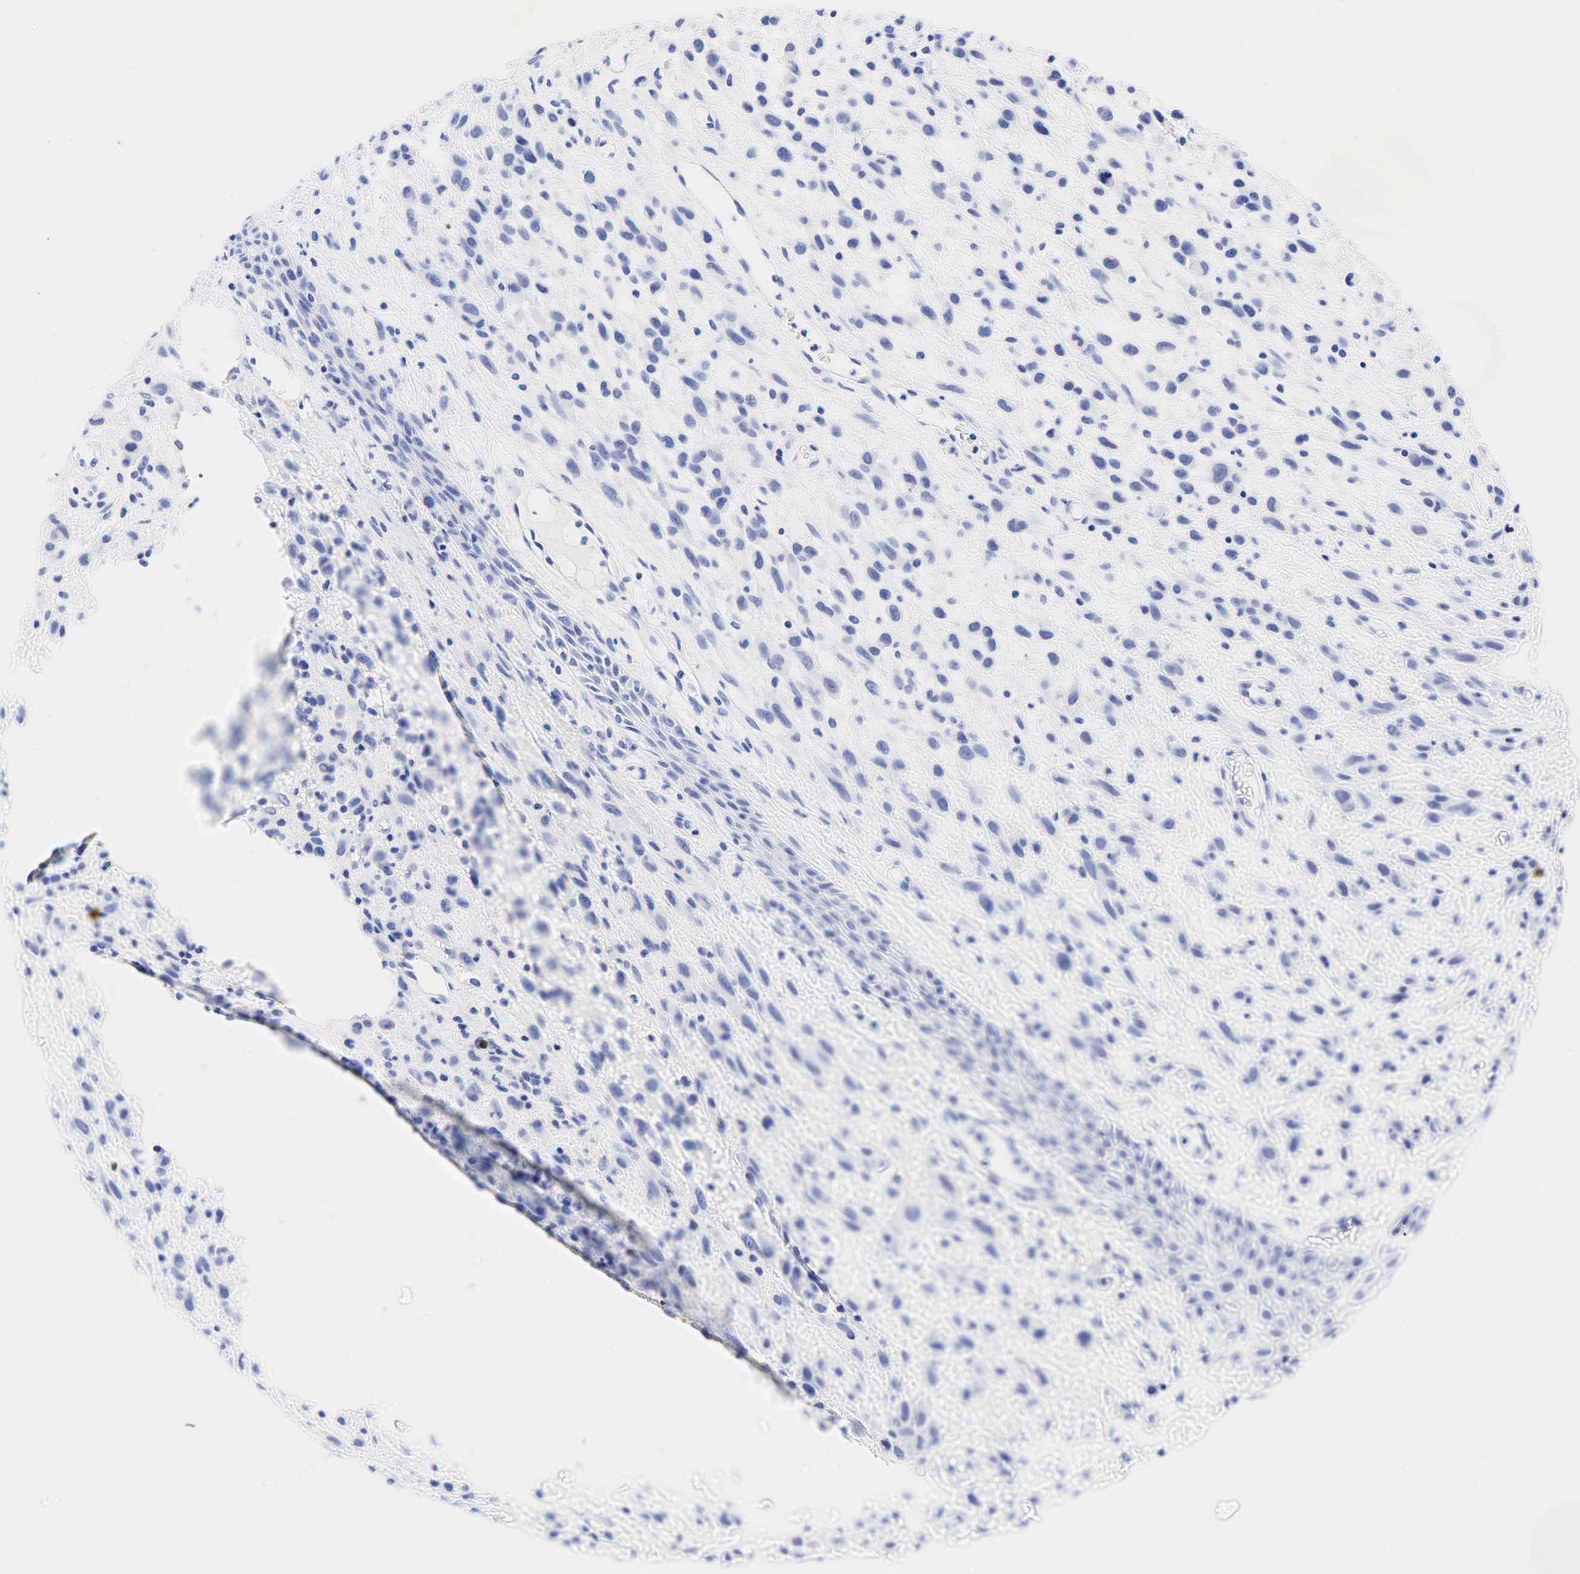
{"staining": {"intensity": "negative", "quantity": "none", "location": "none"}, "tissue": "melanoma", "cell_type": "Tumor cells", "image_type": "cancer", "snomed": [{"axis": "morphology", "description": "Malignant melanoma, NOS"}, {"axis": "topography", "description": "Skin"}], "caption": "This is a photomicrograph of immunohistochemistry staining of malignant melanoma, which shows no positivity in tumor cells.", "gene": "CD79A", "patient": {"sex": "male", "age": 51}}